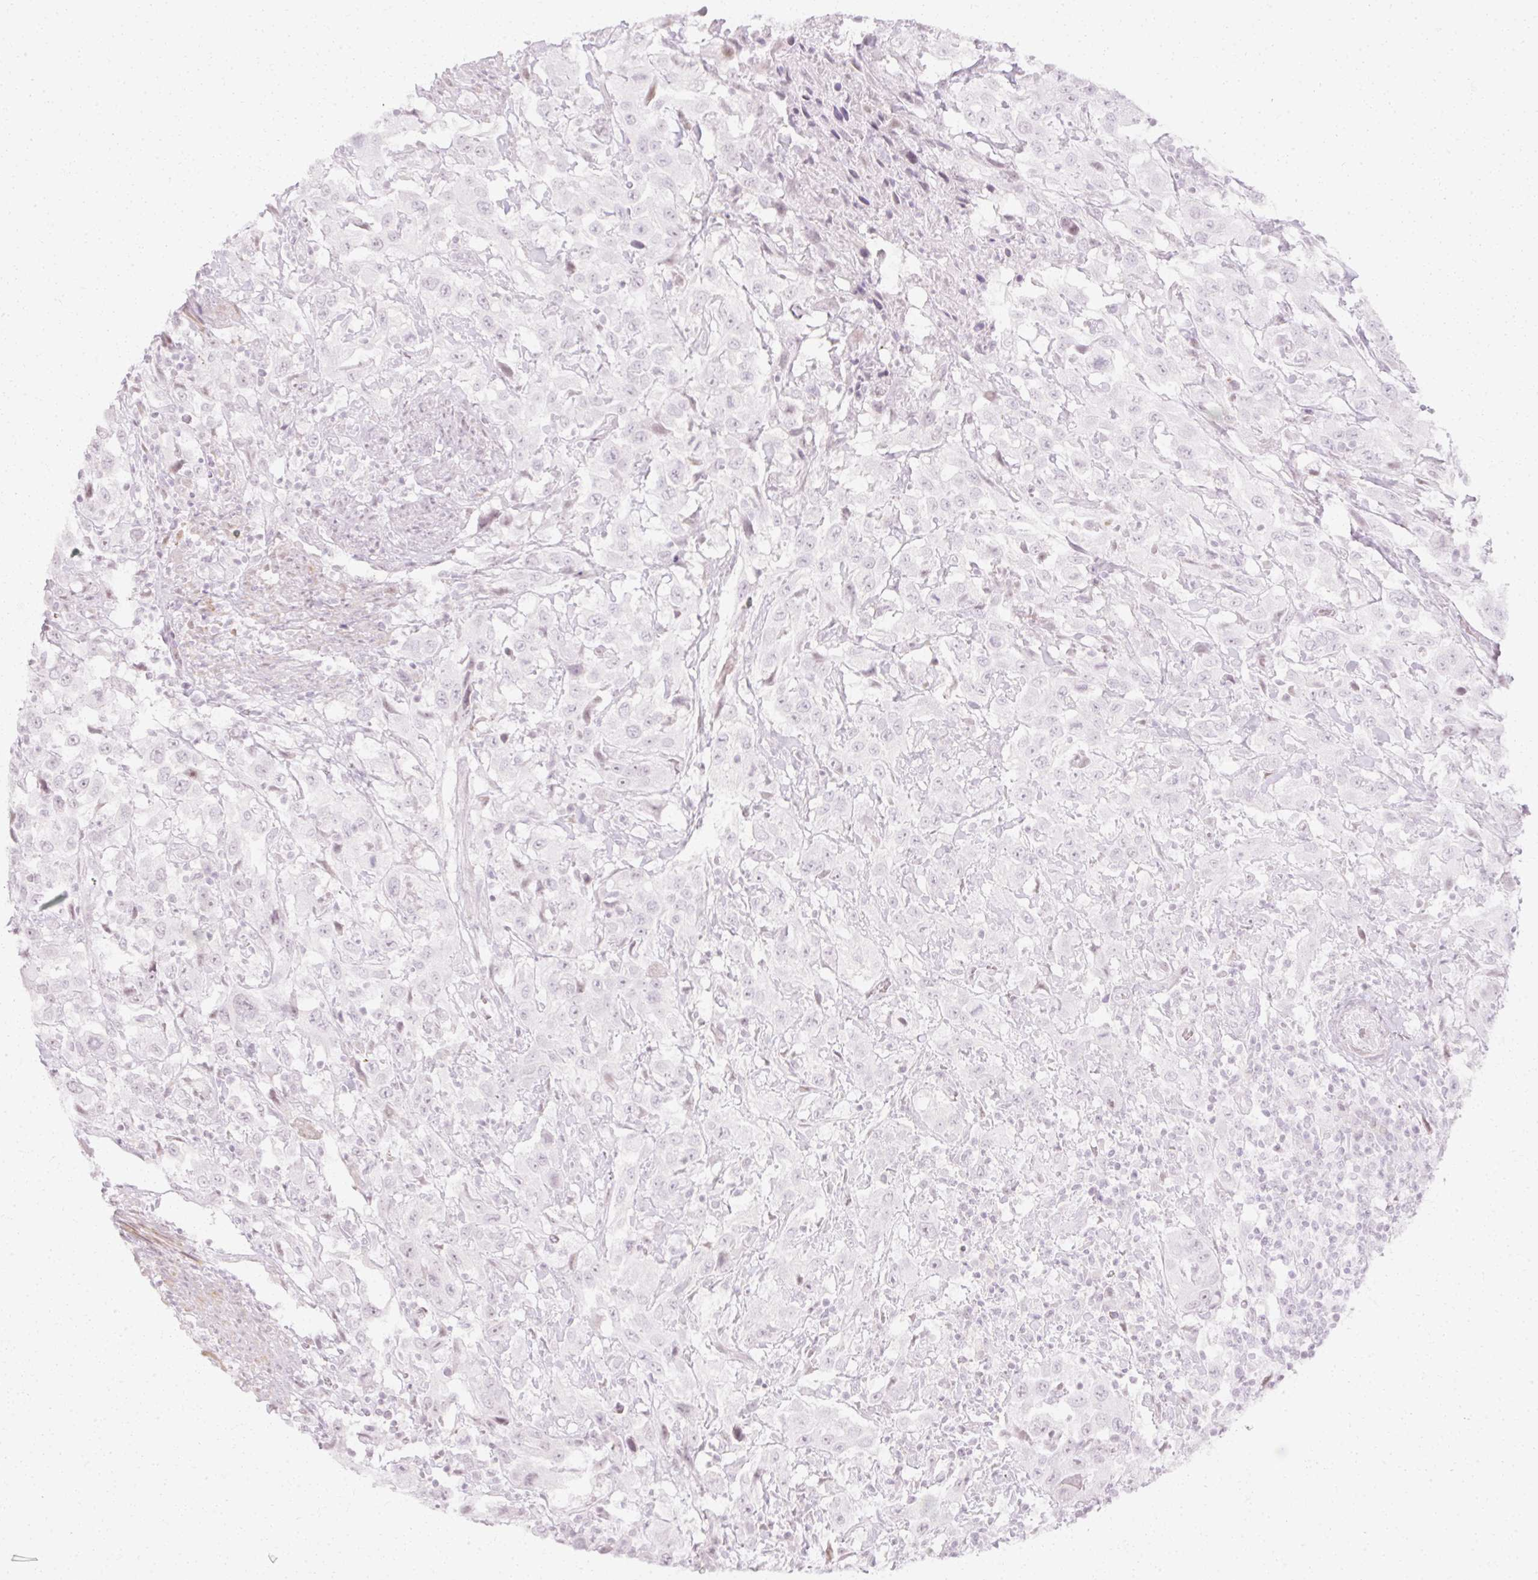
{"staining": {"intensity": "negative", "quantity": "none", "location": "none"}, "tissue": "urothelial cancer", "cell_type": "Tumor cells", "image_type": "cancer", "snomed": [{"axis": "morphology", "description": "Urothelial carcinoma, High grade"}, {"axis": "topography", "description": "Urinary bladder"}], "caption": "IHC photomicrograph of neoplastic tissue: high-grade urothelial carcinoma stained with DAB (3,3'-diaminobenzidine) displays no significant protein staining in tumor cells.", "gene": "C3orf49", "patient": {"sex": "male", "age": 61}}